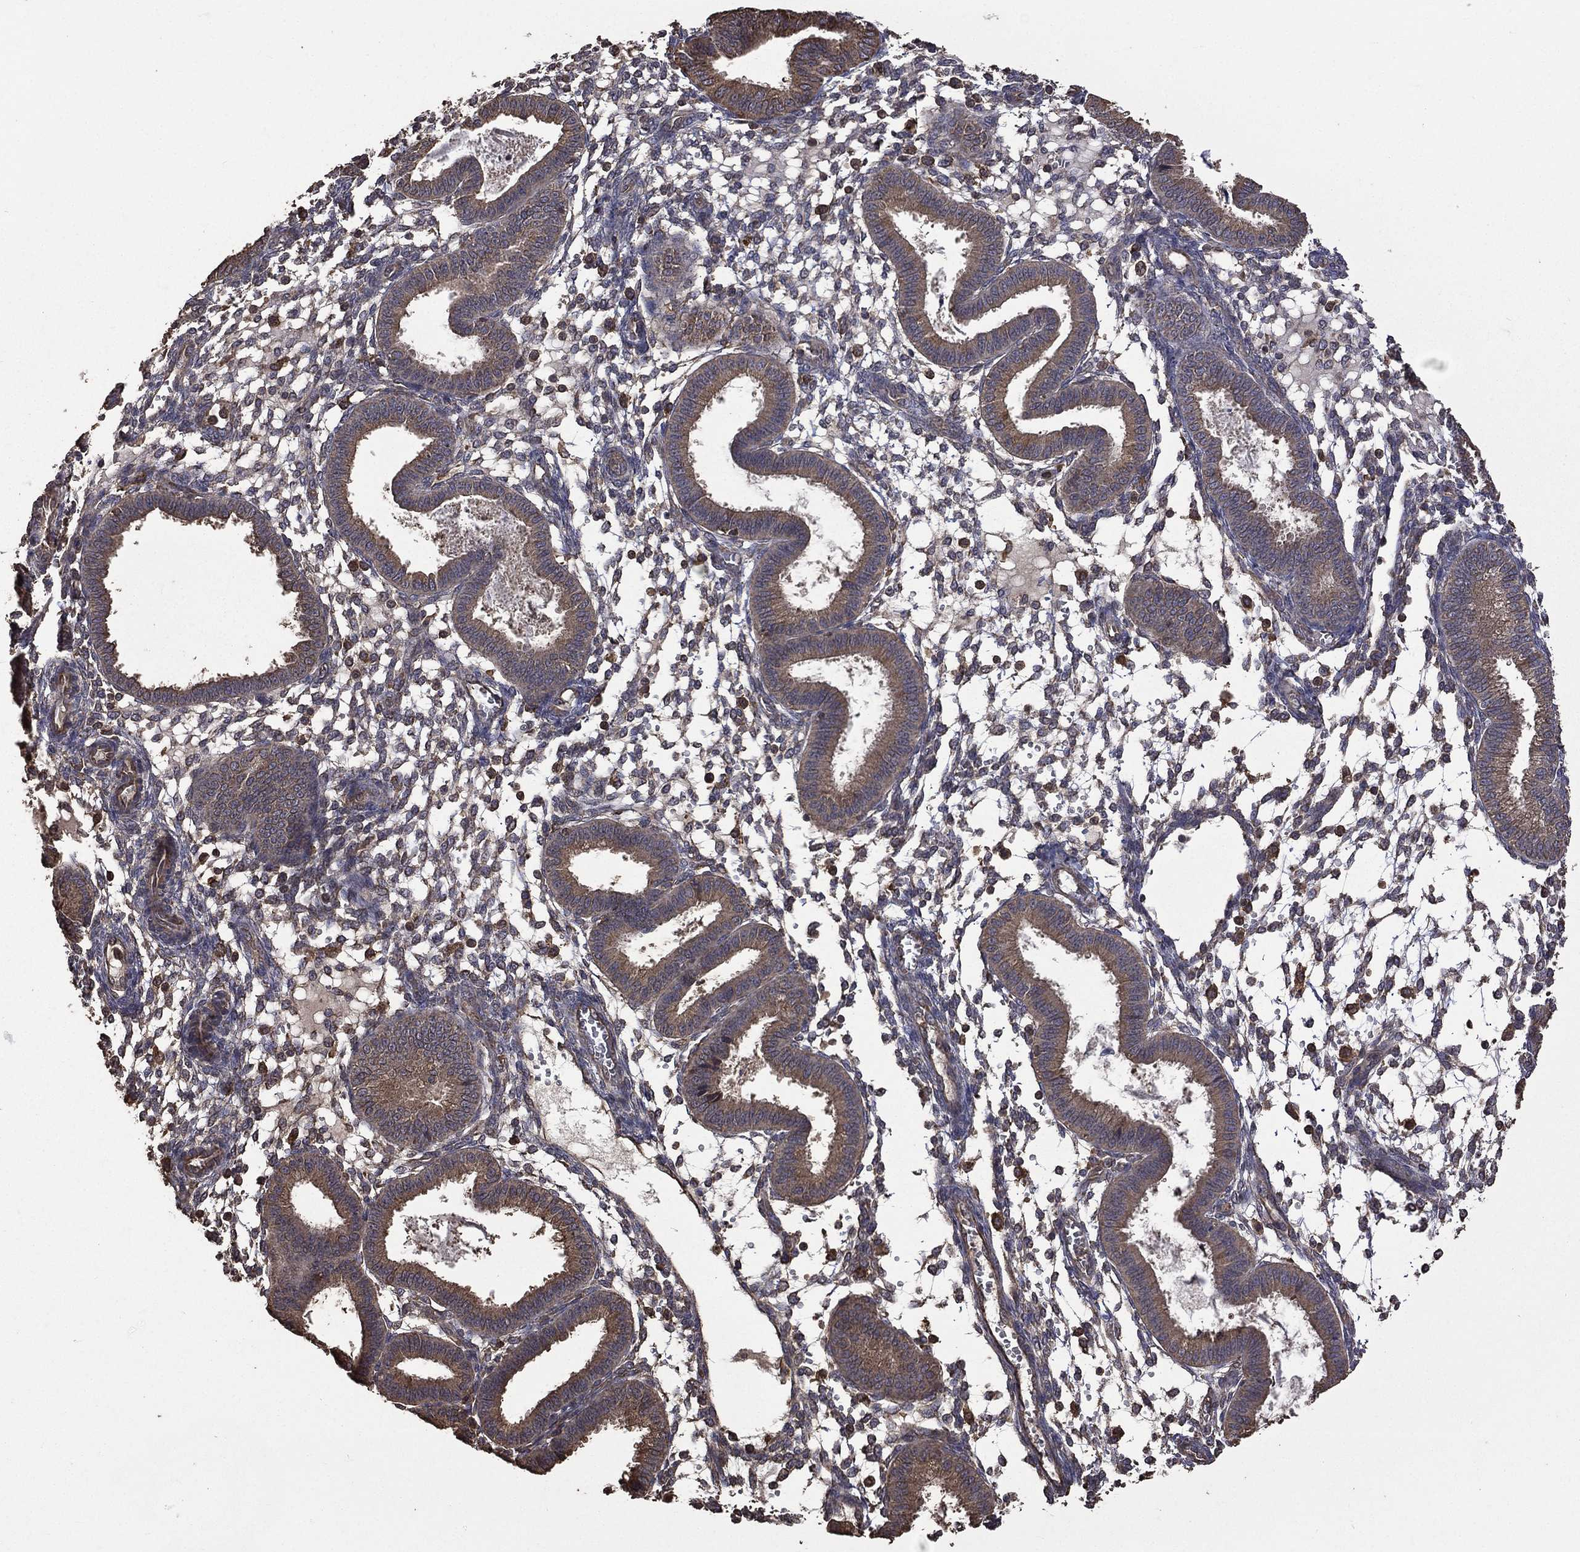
{"staining": {"intensity": "moderate", "quantity": "<25%", "location": "cytoplasmic/membranous"}, "tissue": "endometrium", "cell_type": "Cells in endometrial stroma", "image_type": "normal", "snomed": [{"axis": "morphology", "description": "Normal tissue, NOS"}, {"axis": "topography", "description": "Endometrium"}], "caption": "A histopathology image showing moderate cytoplasmic/membranous expression in about <25% of cells in endometrial stroma in benign endometrium, as visualized by brown immunohistochemical staining.", "gene": "METTL27", "patient": {"sex": "female", "age": 43}}